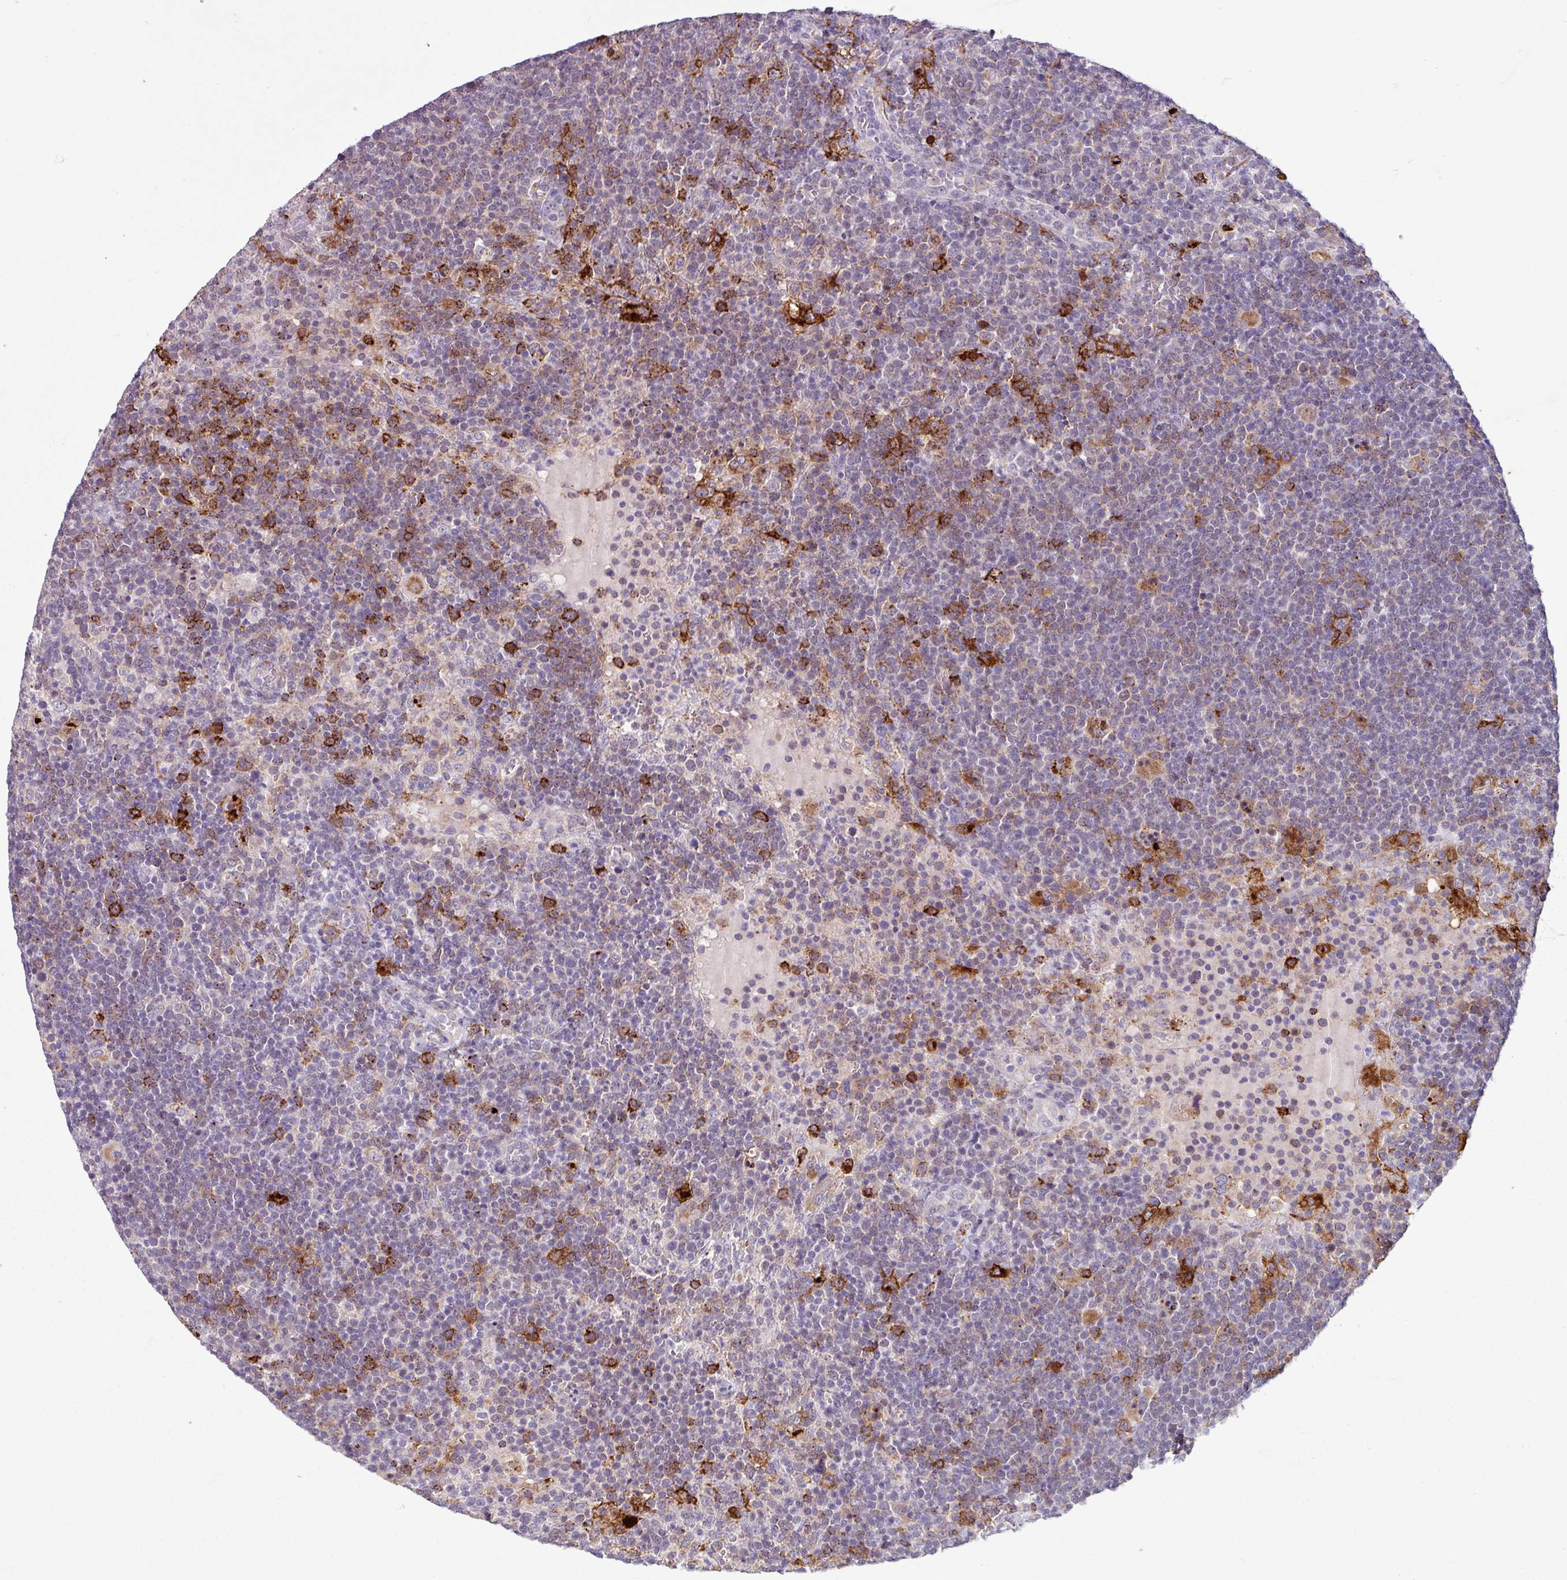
{"staining": {"intensity": "strong", "quantity": "<25%", "location": "cytoplasmic/membranous"}, "tissue": "lymphoma", "cell_type": "Tumor cells", "image_type": "cancer", "snomed": [{"axis": "morphology", "description": "Malignant lymphoma, non-Hodgkin's type, High grade"}, {"axis": "topography", "description": "Lymph node"}], "caption": "A high-resolution photomicrograph shows IHC staining of lymphoma, which shows strong cytoplasmic/membranous expression in about <25% of tumor cells.", "gene": "C9orf24", "patient": {"sex": "male", "age": 61}}